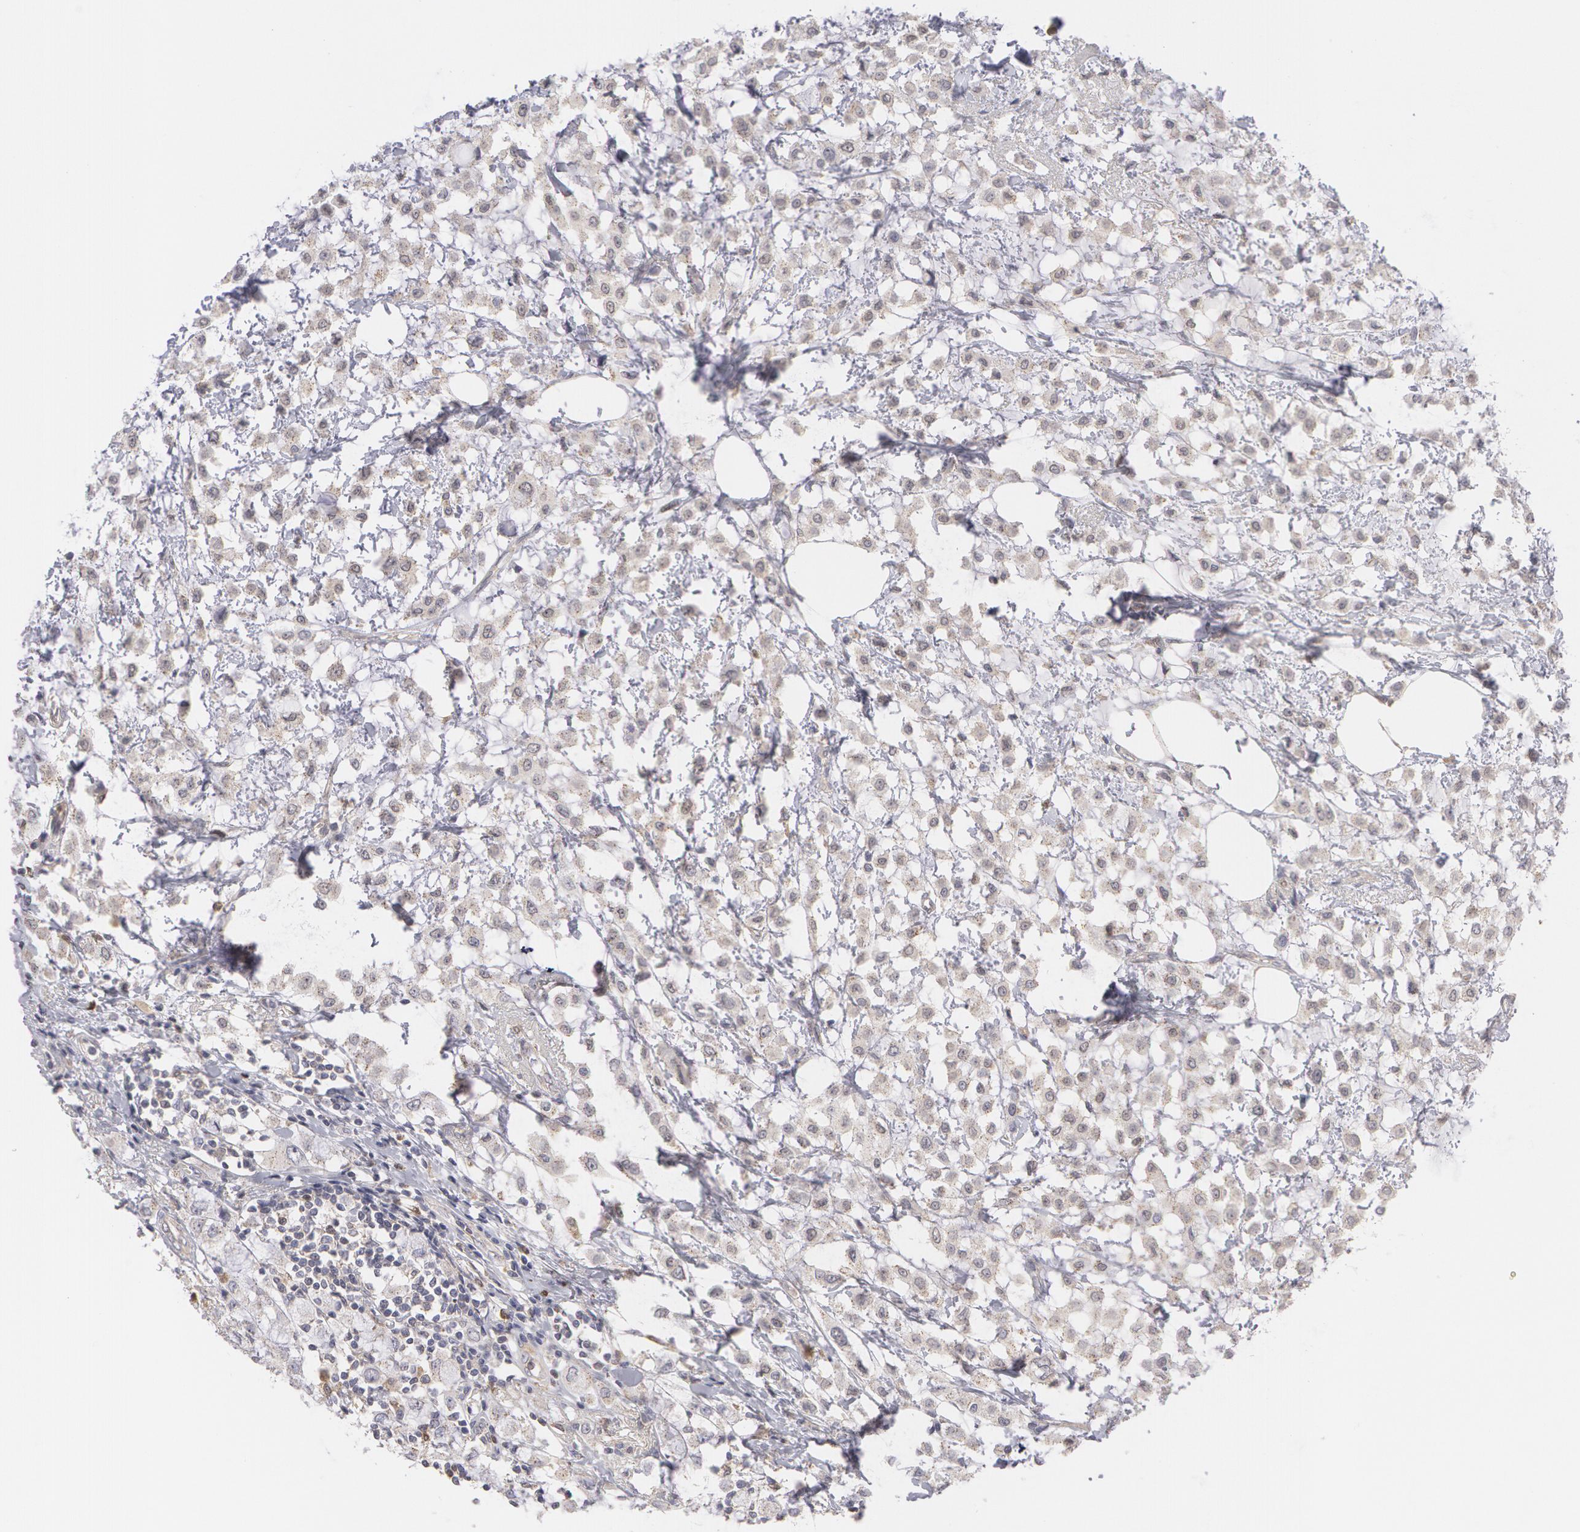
{"staining": {"intensity": "weak", "quantity": ">75%", "location": "cytoplasmic/membranous"}, "tissue": "breast cancer", "cell_type": "Tumor cells", "image_type": "cancer", "snomed": [{"axis": "morphology", "description": "Lobular carcinoma"}, {"axis": "topography", "description": "Breast"}], "caption": "Human breast cancer stained with a brown dye shows weak cytoplasmic/membranous positive expression in approximately >75% of tumor cells.", "gene": "CAT", "patient": {"sex": "female", "age": 85}}